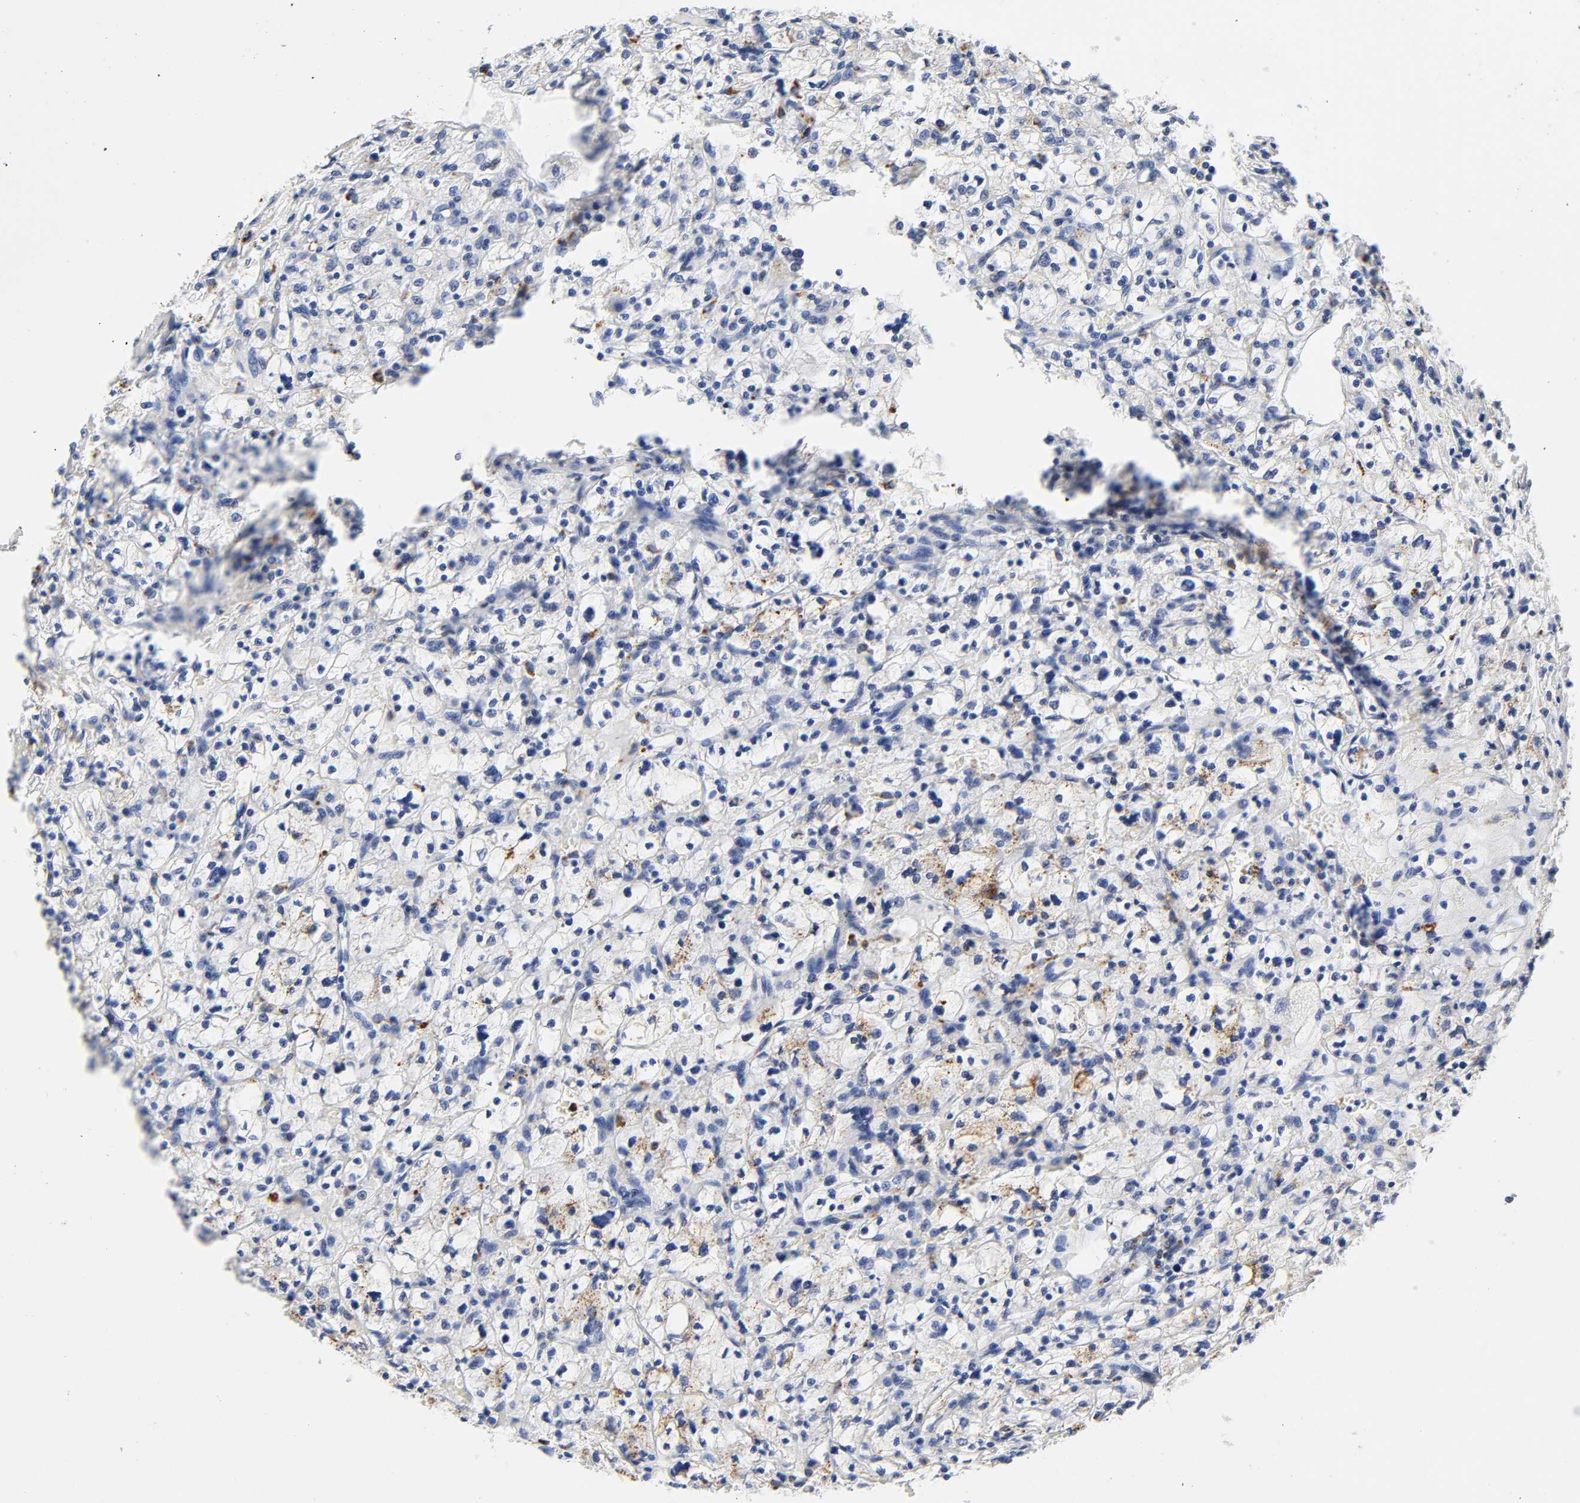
{"staining": {"intensity": "negative", "quantity": "none", "location": "none"}, "tissue": "renal cancer", "cell_type": "Tumor cells", "image_type": "cancer", "snomed": [{"axis": "morphology", "description": "Adenocarcinoma, NOS"}, {"axis": "topography", "description": "Kidney"}], "caption": "Human renal adenocarcinoma stained for a protein using immunohistochemistry displays no expression in tumor cells.", "gene": "PLP1", "patient": {"sex": "female", "age": 83}}